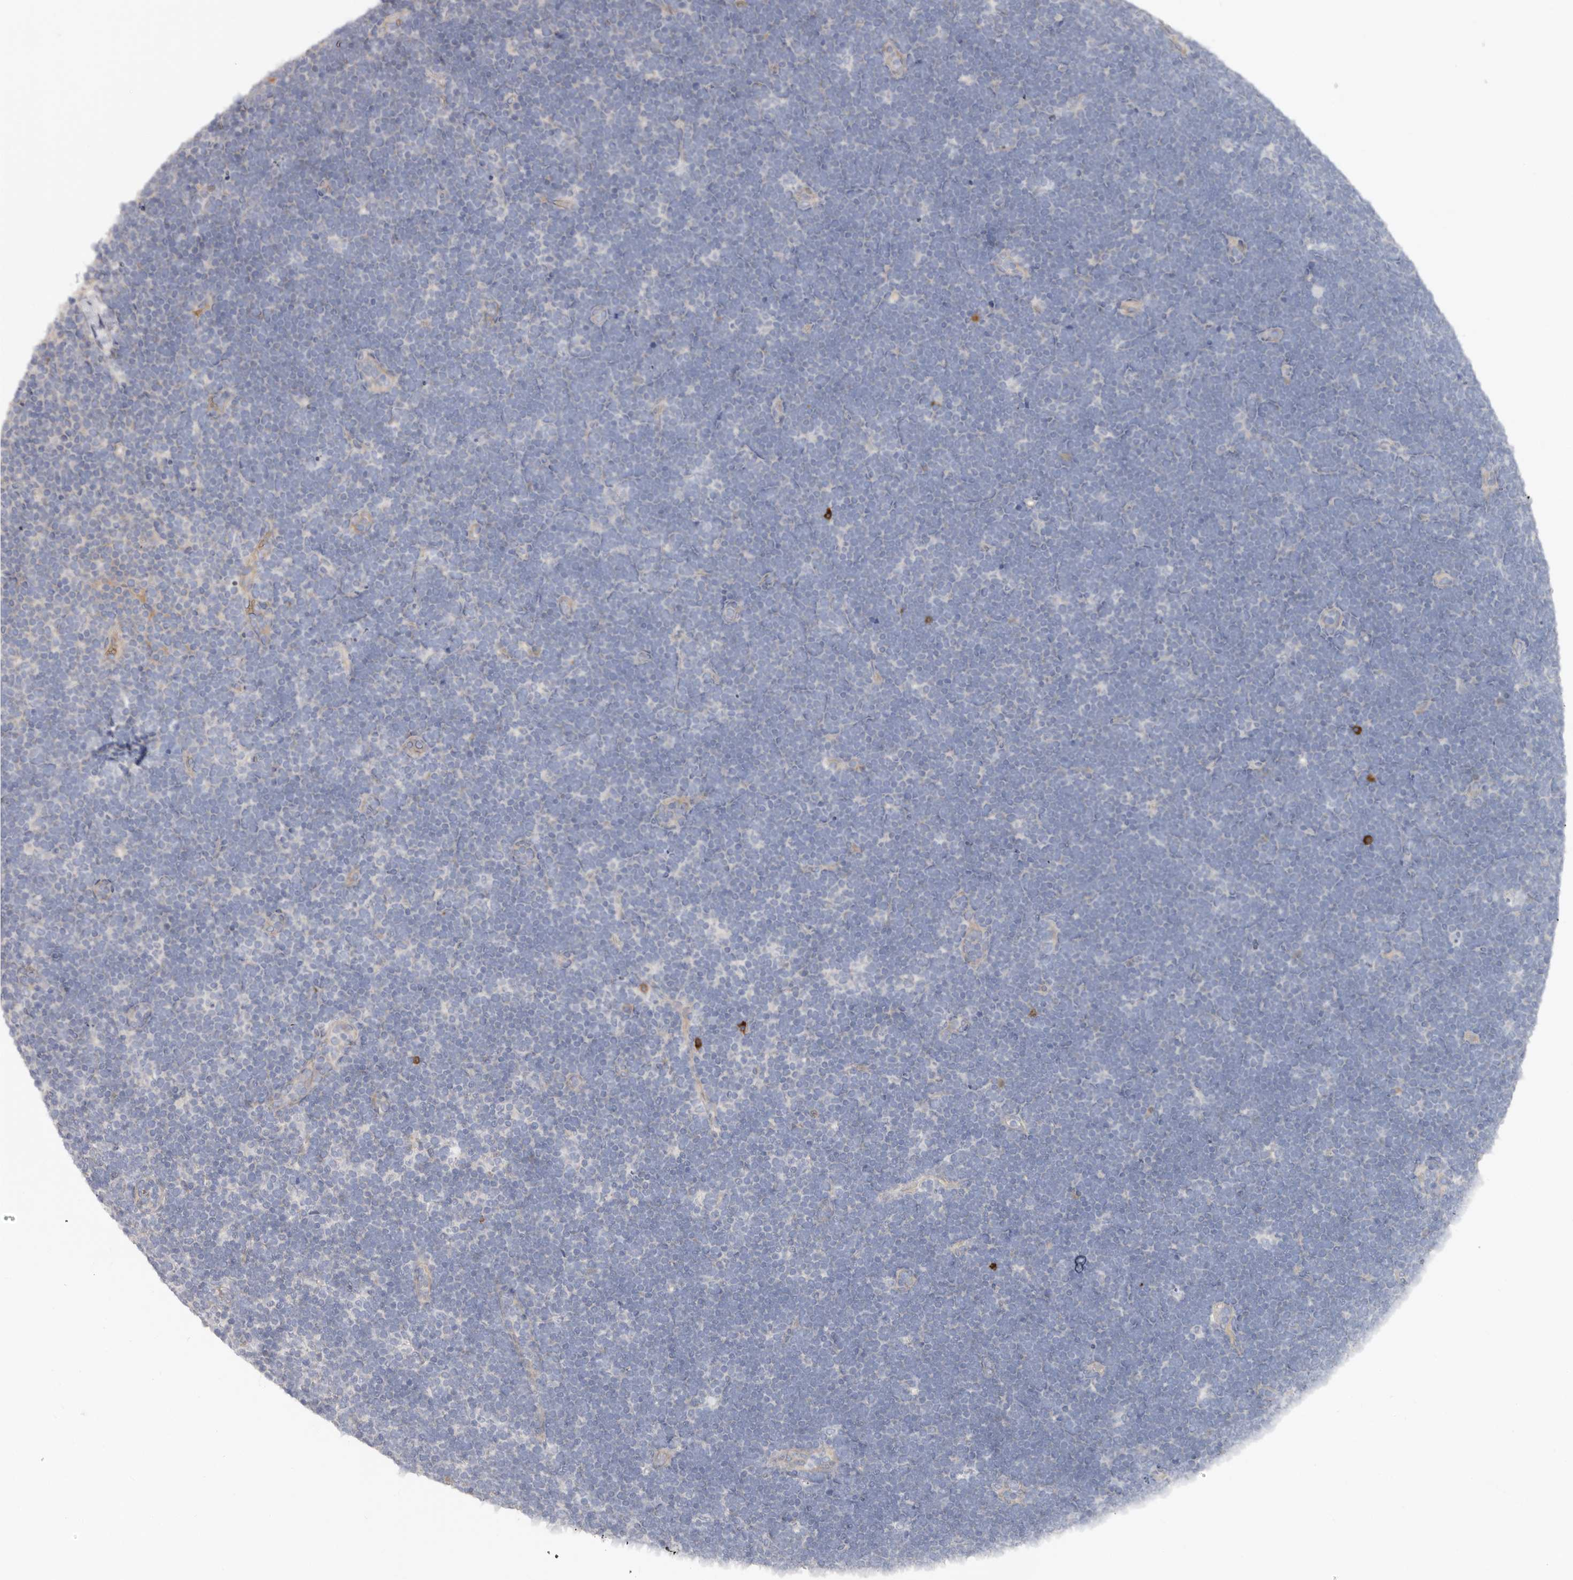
{"staining": {"intensity": "negative", "quantity": "none", "location": "none"}, "tissue": "lymphoma", "cell_type": "Tumor cells", "image_type": "cancer", "snomed": [{"axis": "morphology", "description": "Malignant lymphoma, non-Hodgkin's type, High grade"}, {"axis": "topography", "description": "Lymph node"}], "caption": "Tumor cells show no significant positivity in lymphoma.", "gene": "SPTA1", "patient": {"sex": "male", "age": 13}}